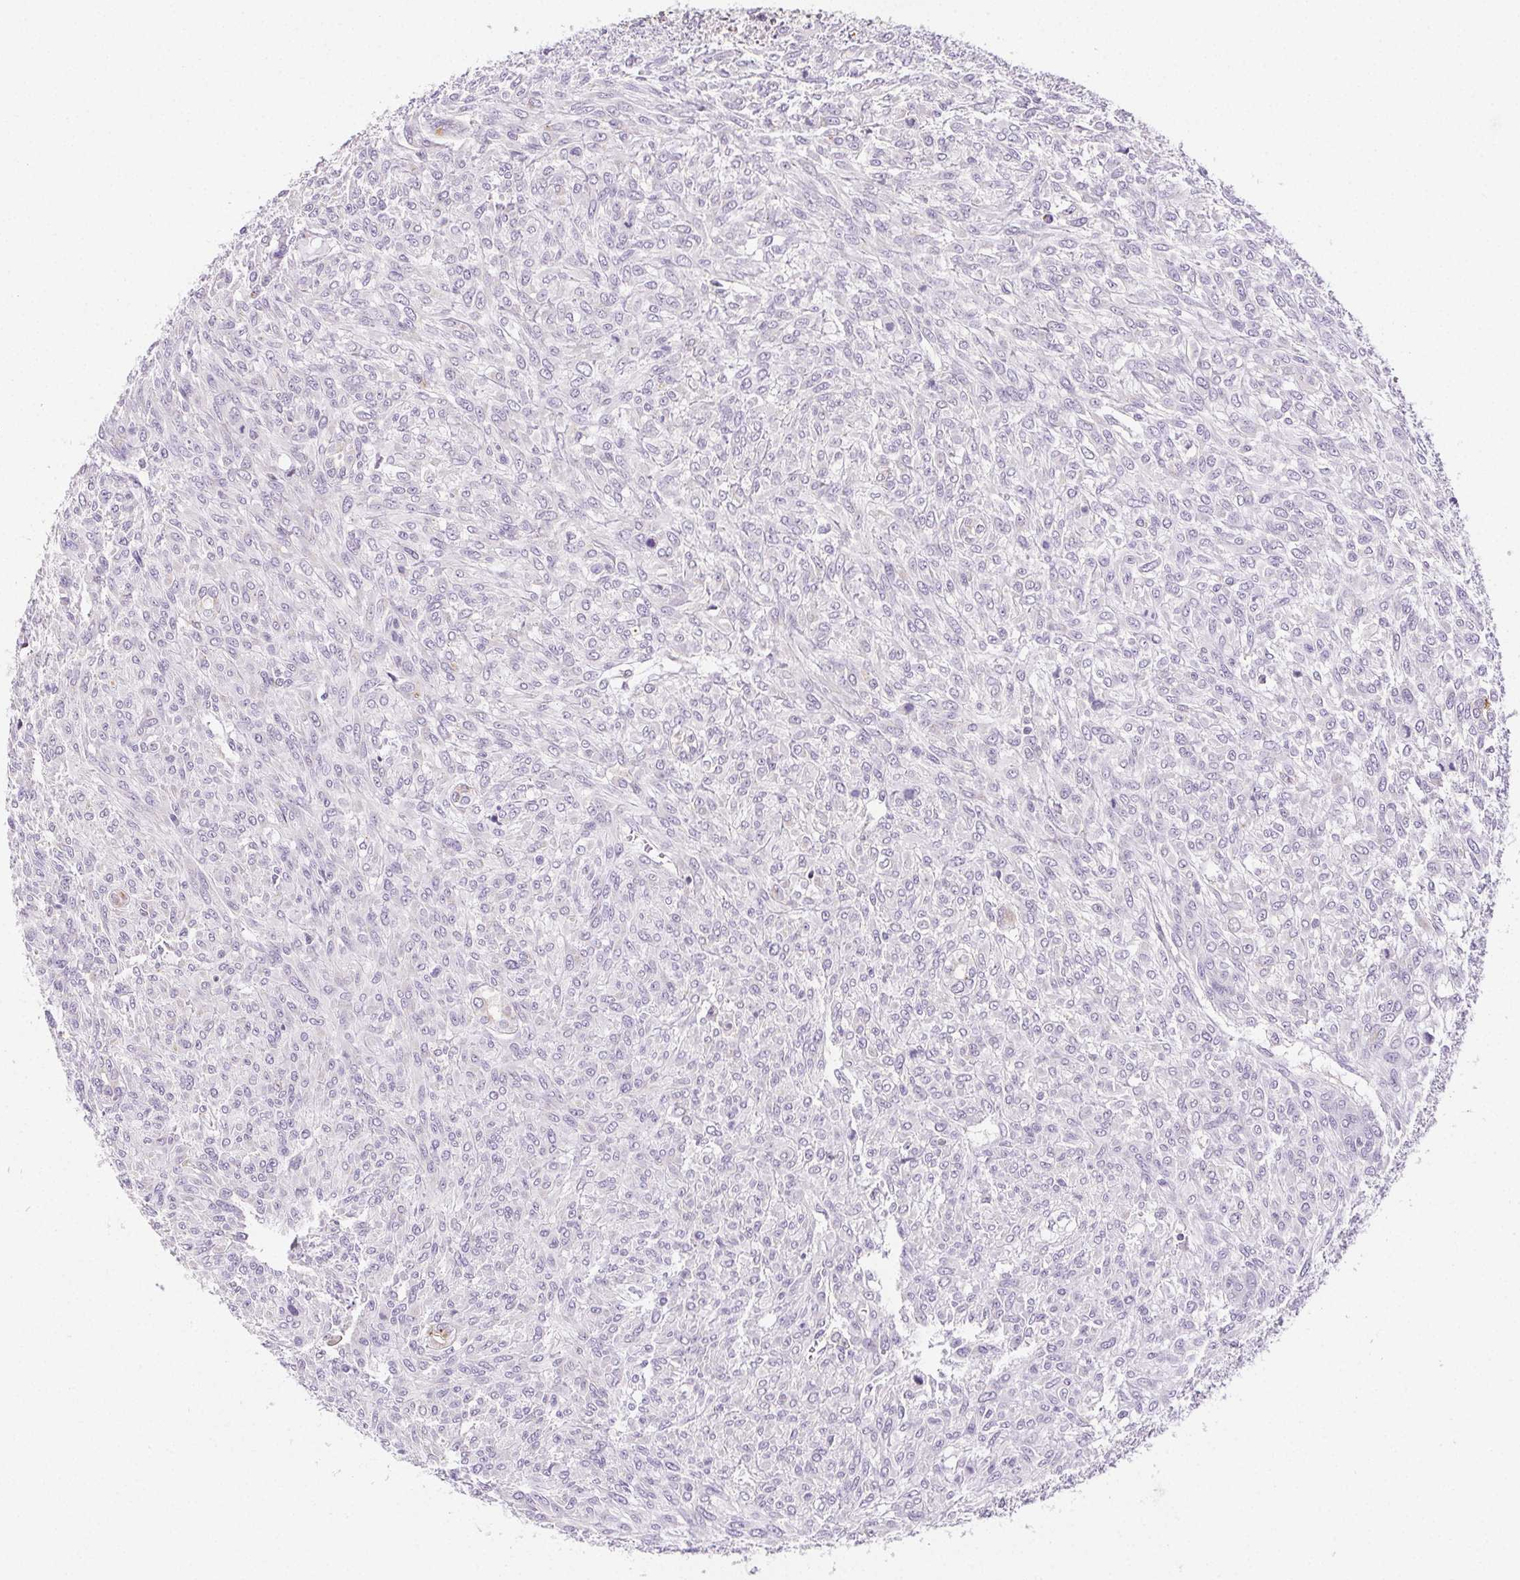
{"staining": {"intensity": "negative", "quantity": "none", "location": "none"}, "tissue": "renal cancer", "cell_type": "Tumor cells", "image_type": "cancer", "snomed": [{"axis": "morphology", "description": "Adenocarcinoma, NOS"}, {"axis": "topography", "description": "Kidney"}], "caption": "Immunohistochemistry (IHC) of renal adenocarcinoma exhibits no expression in tumor cells.", "gene": "LIPA", "patient": {"sex": "male", "age": 58}}